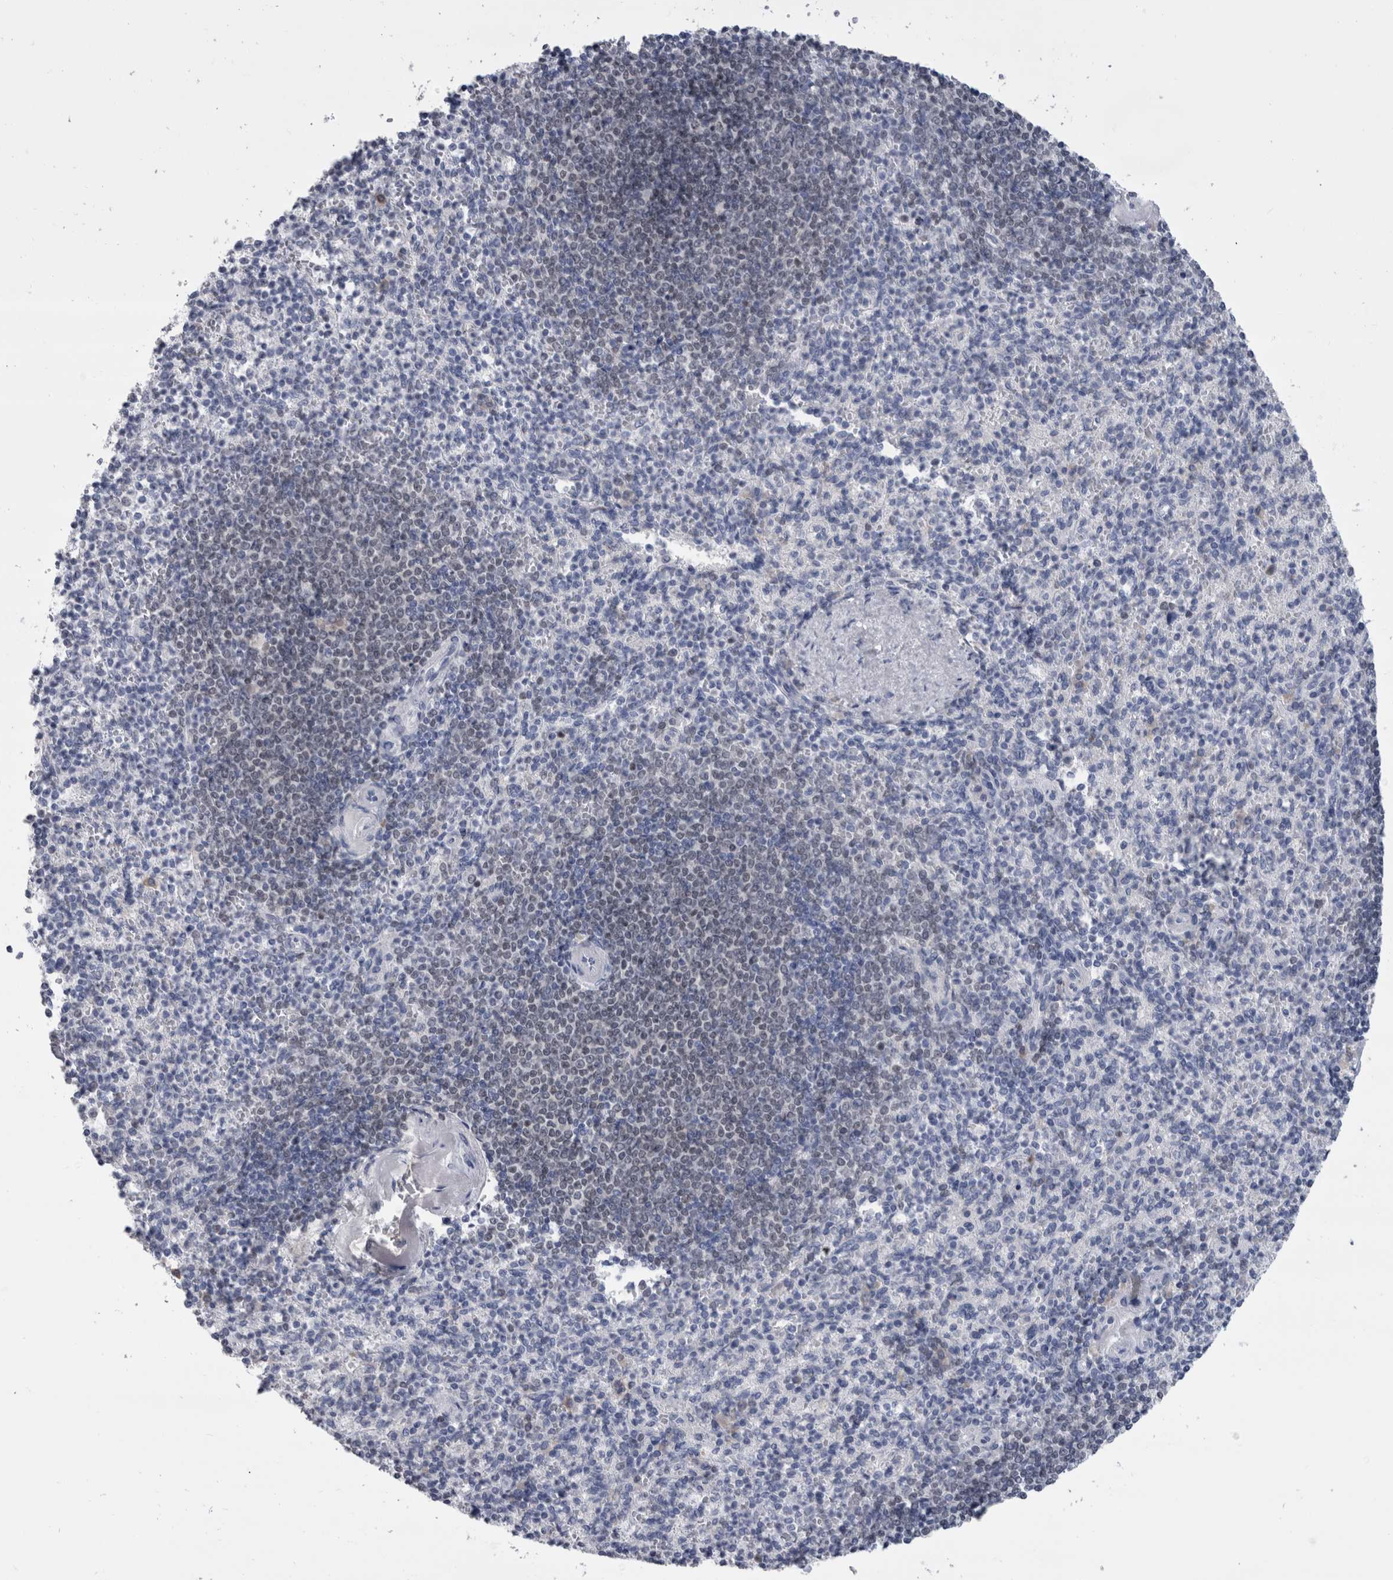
{"staining": {"intensity": "negative", "quantity": "none", "location": "none"}, "tissue": "spleen", "cell_type": "Cells in red pulp", "image_type": "normal", "snomed": [{"axis": "morphology", "description": "Normal tissue, NOS"}, {"axis": "topography", "description": "Spleen"}], "caption": "Immunohistochemistry micrograph of unremarkable human spleen stained for a protein (brown), which demonstrates no staining in cells in red pulp. (DAB (3,3'-diaminobenzidine) IHC visualized using brightfield microscopy, high magnification).", "gene": "PAX5", "patient": {"sex": "female", "age": 74}}